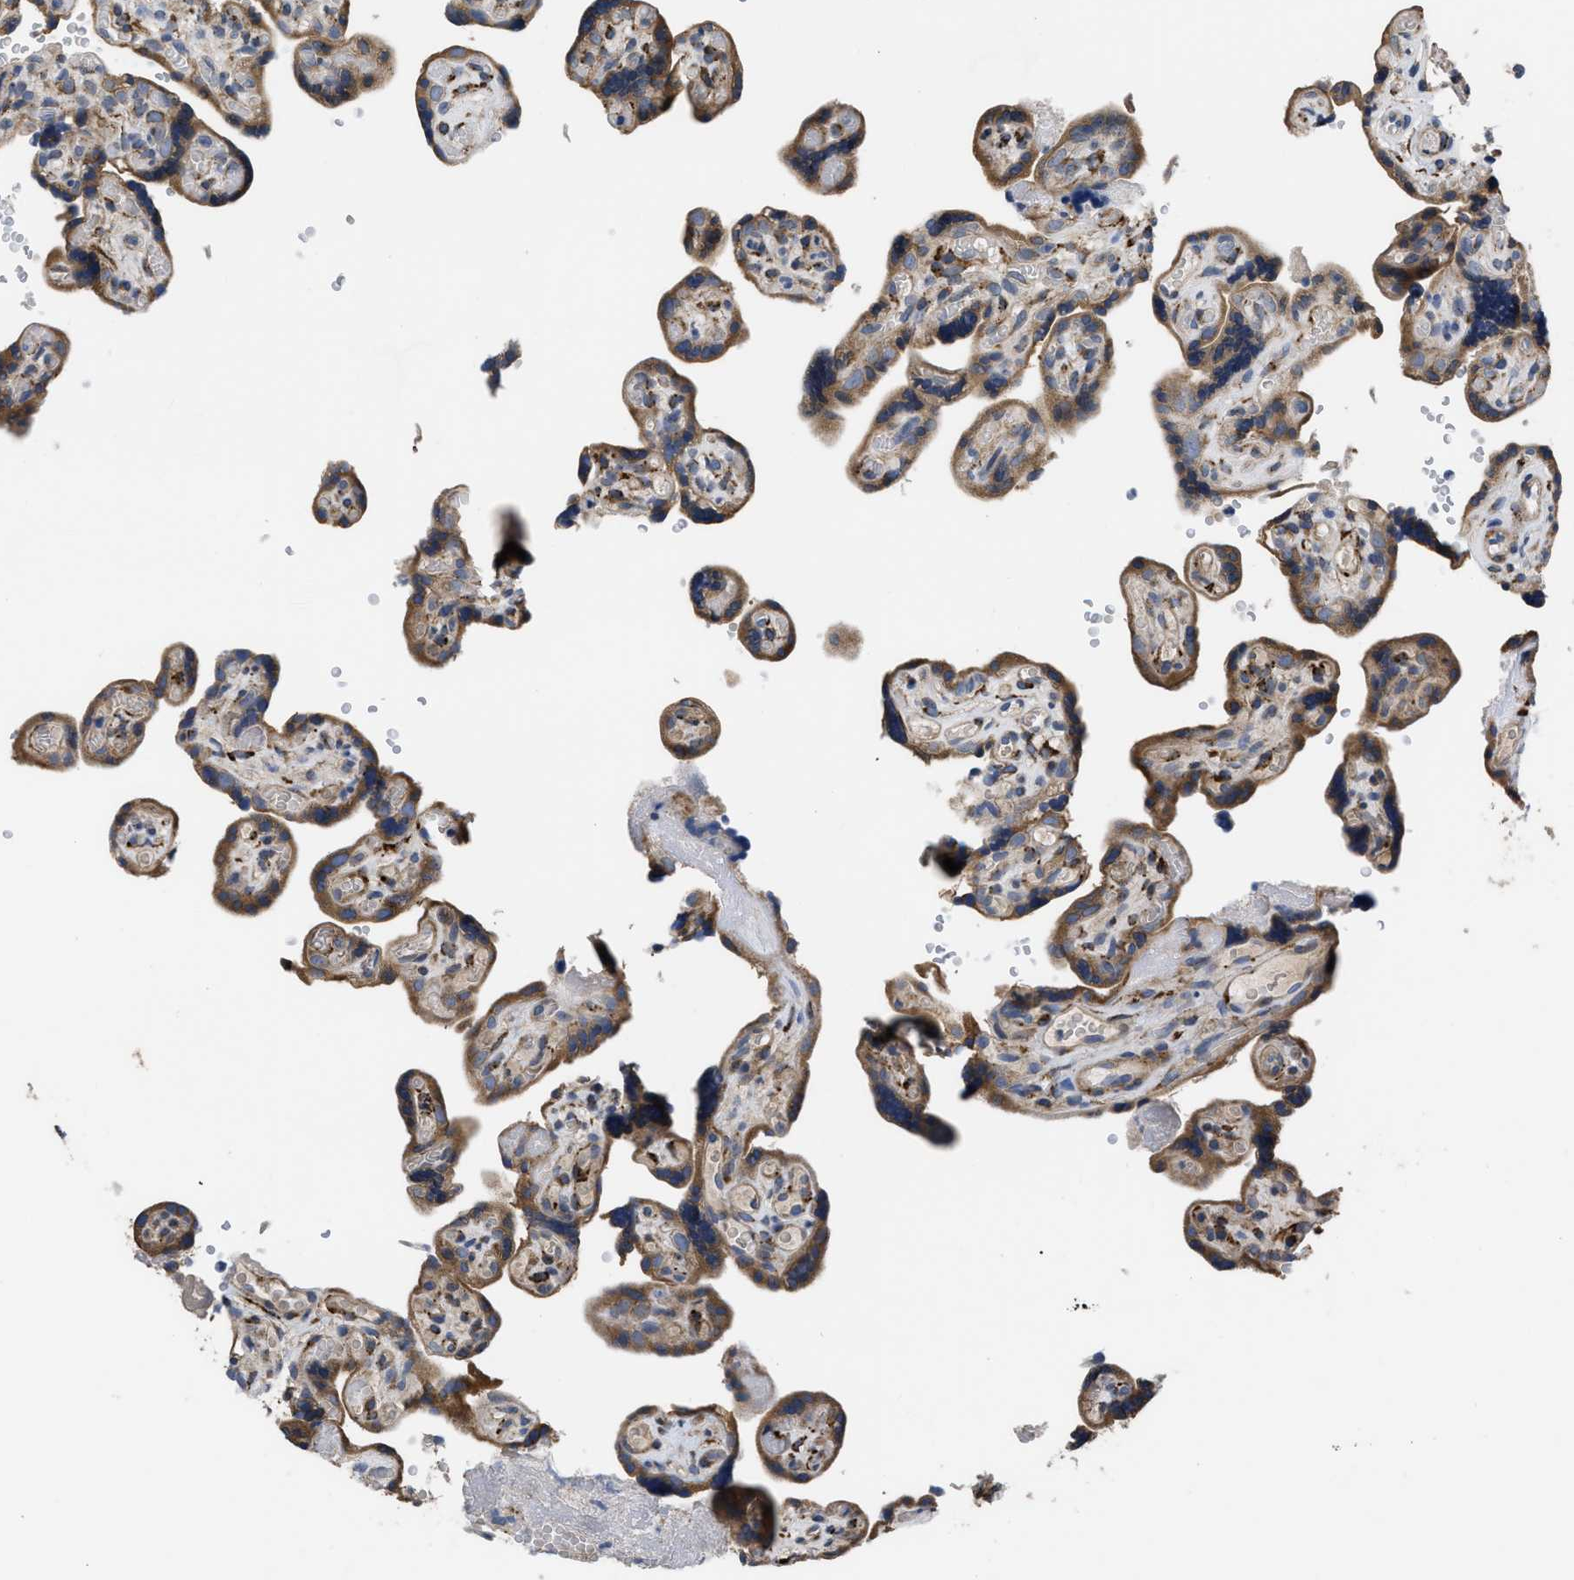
{"staining": {"intensity": "strong", "quantity": ">75%", "location": "cytoplasmic/membranous"}, "tissue": "placenta", "cell_type": "Decidual cells", "image_type": "normal", "snomed": [{"axis": "morphology", "description": "Normal tissue, NOS"}, {"axis": "topography", "description": "Placenta"}], "caption": "An image of human placenta stained for a protein displays strong cytoplasmic/membranous brown staining in decidual cells. The protein of interest is shown in brown color, while the nuclei are stained blue.", "gene": "SQLE", "patient": {"sex": "female", "age": 30}}